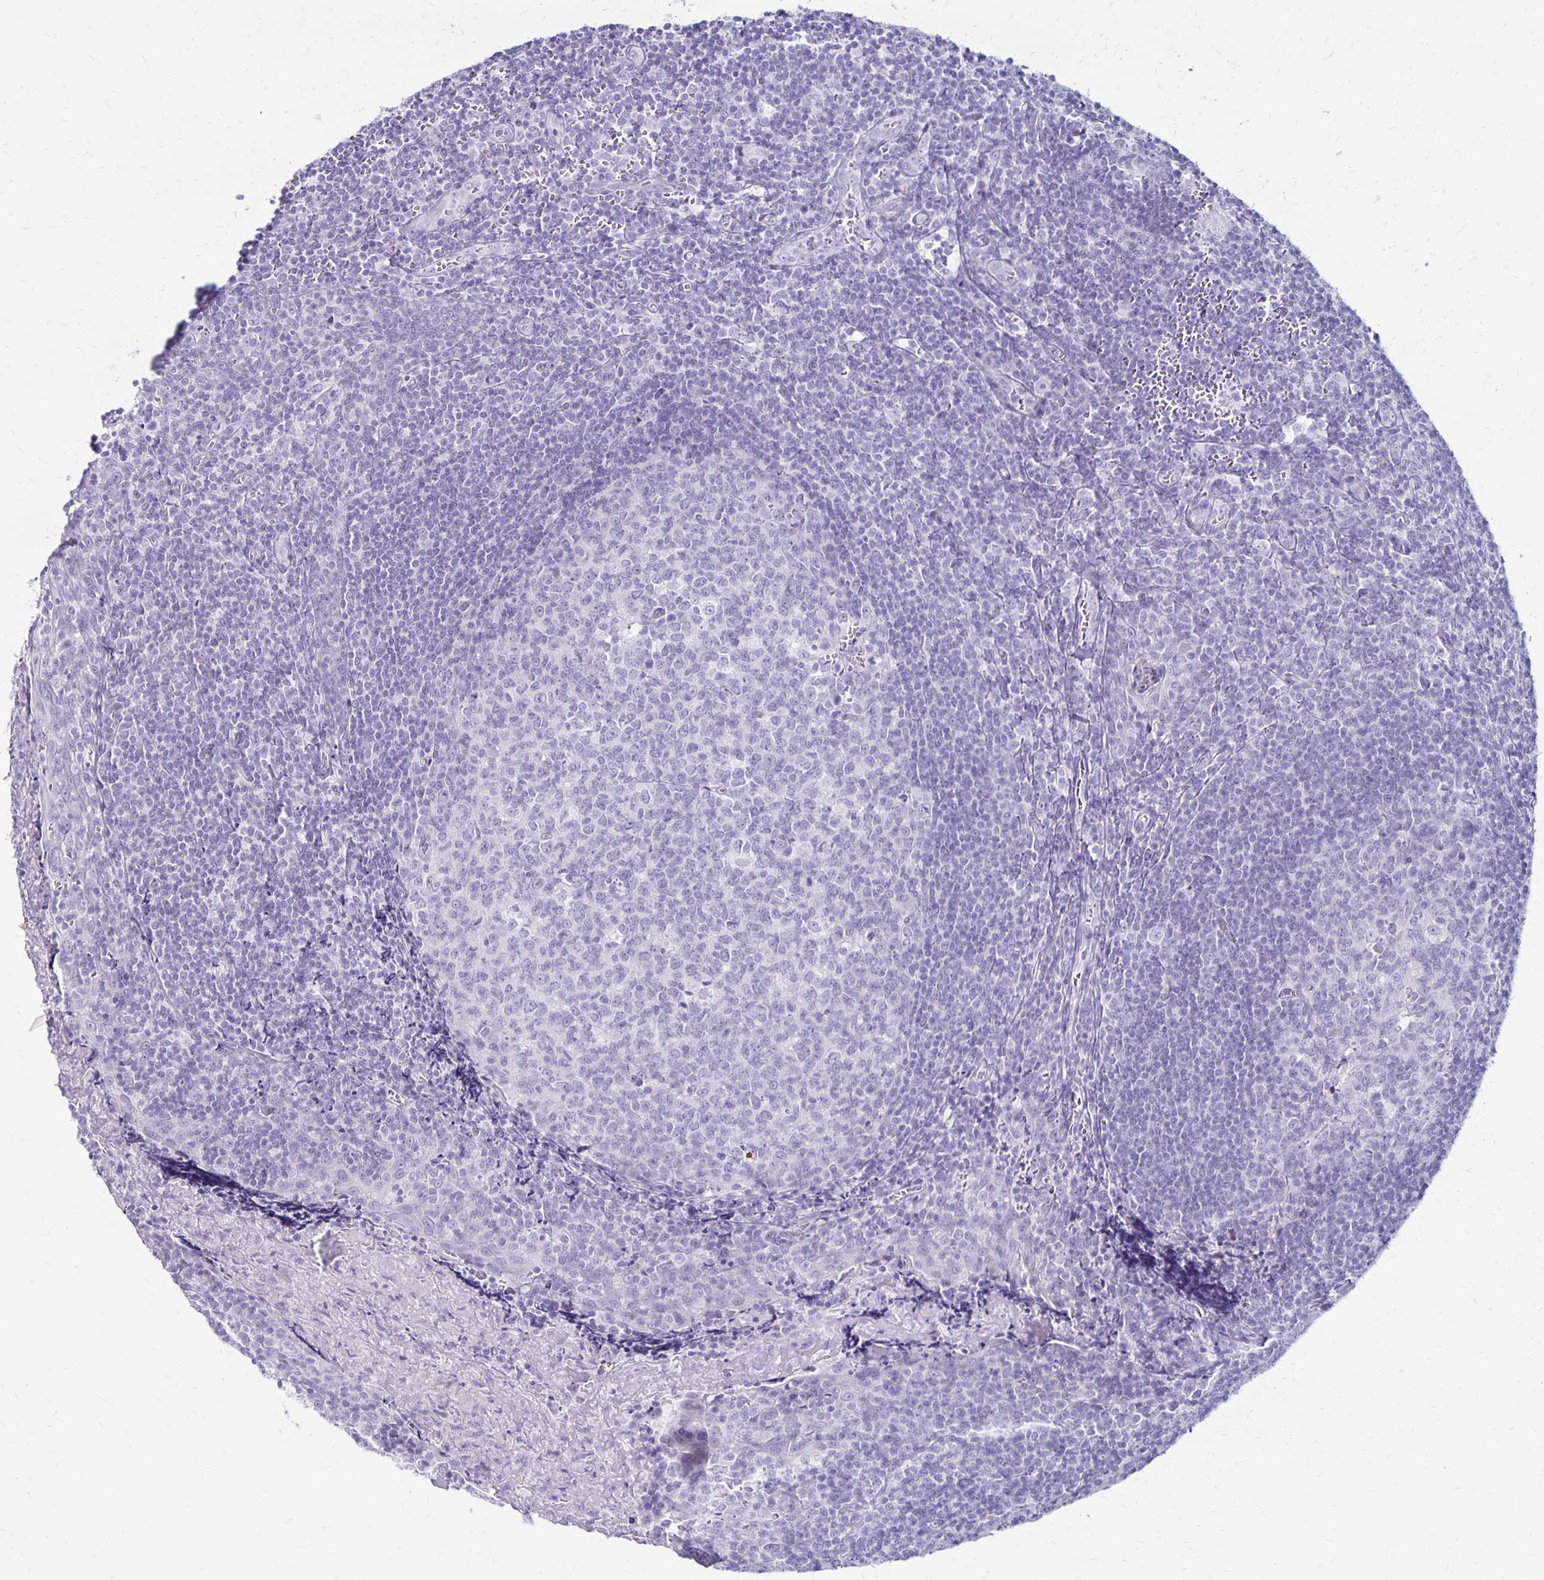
{"staining": {"intensity": "negative", "quantity": "none", "location": "none"}, "tissue": "tonsil", "cell_type": "Germinal center cells", "image_type": "normal", "snomed": [{"axis": "morphology", "description": "Normal tissue, NOS"}, {"axis": "morphology", "description": "Inflammation, NOS"}, {"axis": "topography", "description": "Tonsil"}], "caption": "Human tonsil stained for a protein using IHC reveals no expression in germinal center cells.", "gene": "RYR1", "patient": {"sex": "female", "age": 31}}